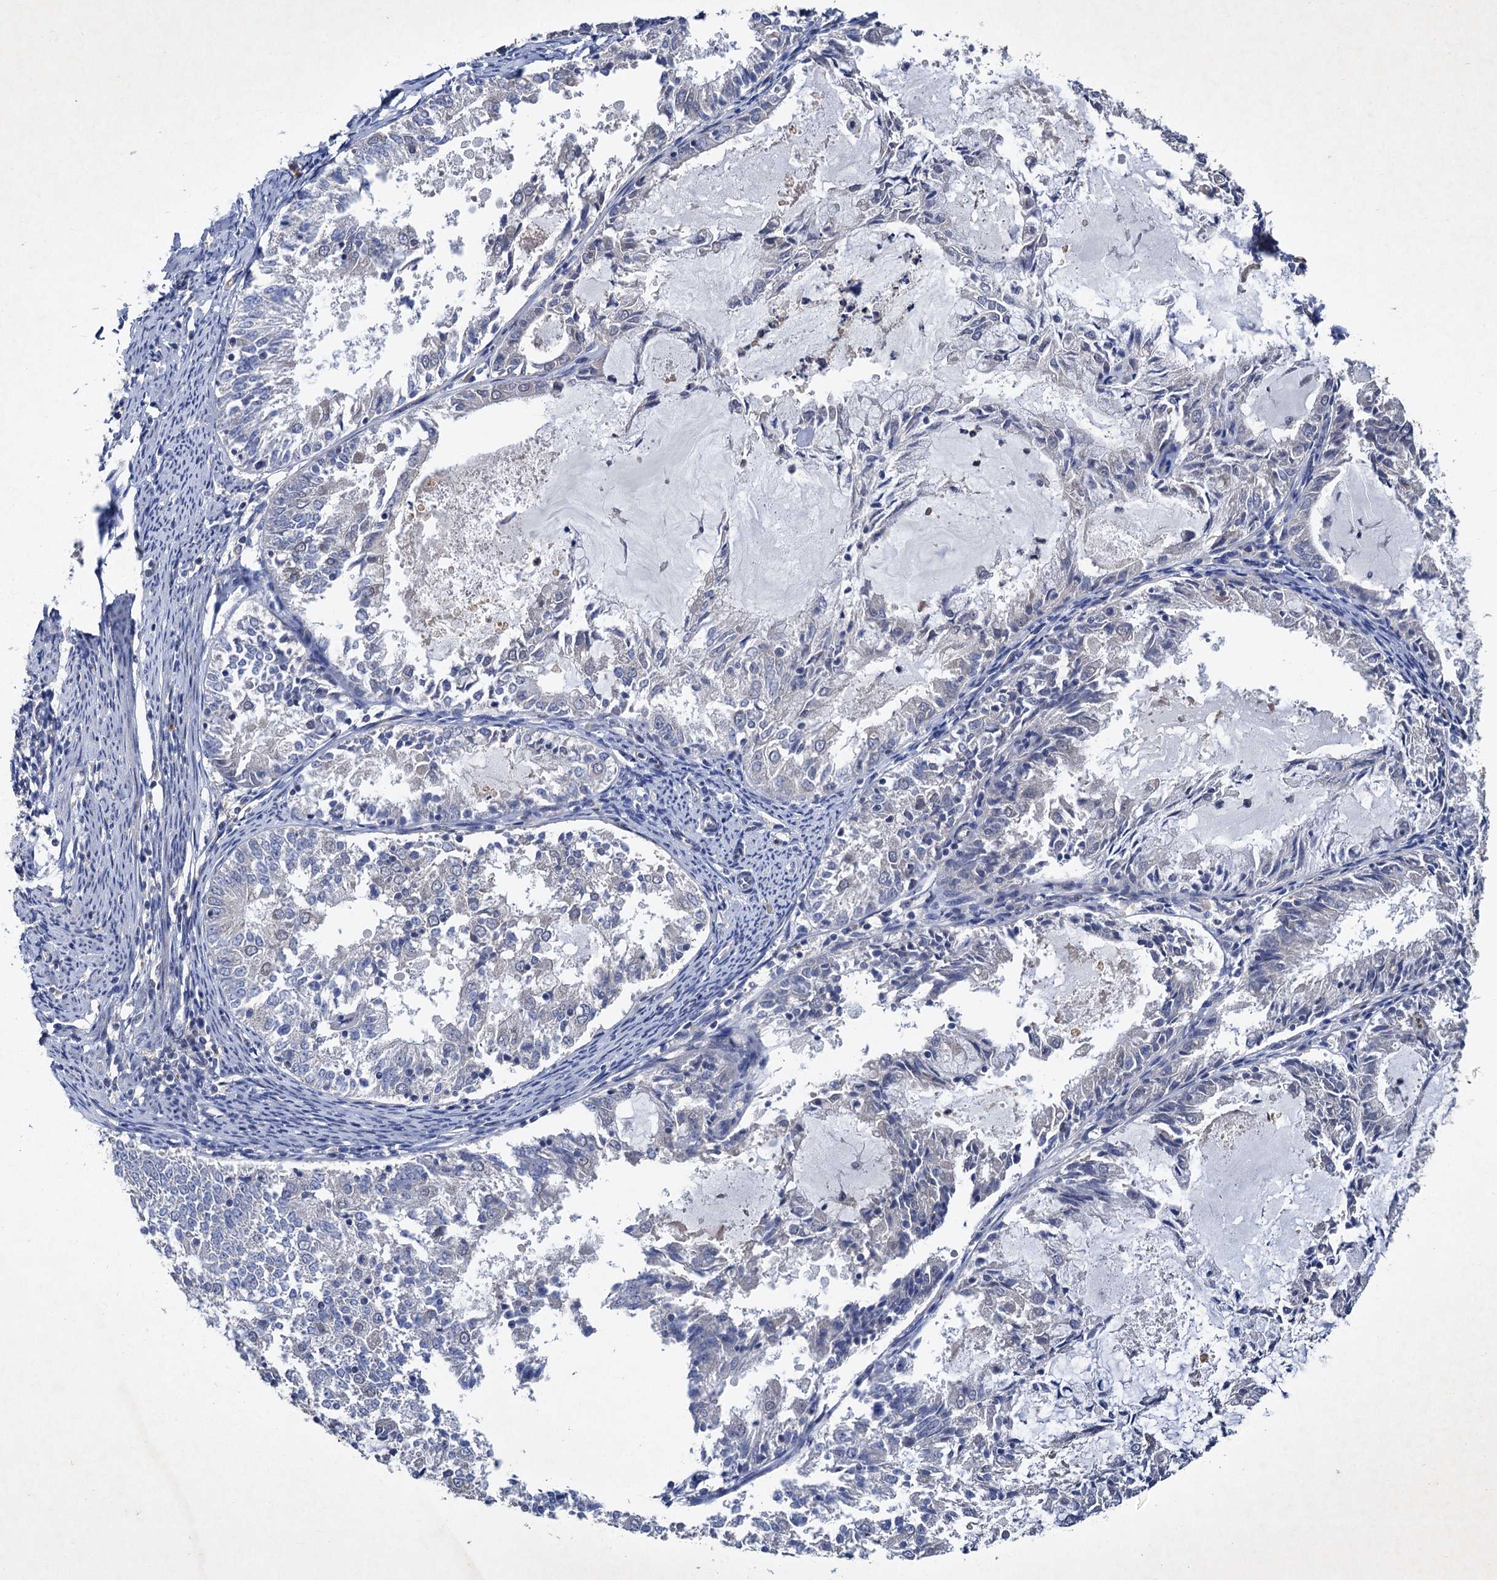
{"staining": {"intensity": "negative", "quantity": "none", "location": "none"}, "tissue": "endometrial cancer", "cell_type": "Tumor cells", "image_type": "cancer", "snomed": [{"axis": "morphology", "description": "Adenocarcinoma, NOS"}, {"axis": "topography", "description": "Endometrium"}], "caption": "Immunohistochemistry photomicrograph of neoplastic tissue: human endometrial cancer (adenocarcinoma) stained with DAB shows no significant protein staining in tumor cells. The staining was performed using DAB (3,3'-diaminobenzidine) to visualize the protein expression in brown, while the nuclei were stained in blue with hematoxylin (Magnification: 20x).", "gene": "TMEM39B", "patient": {"sex": "female", "age": 57}}